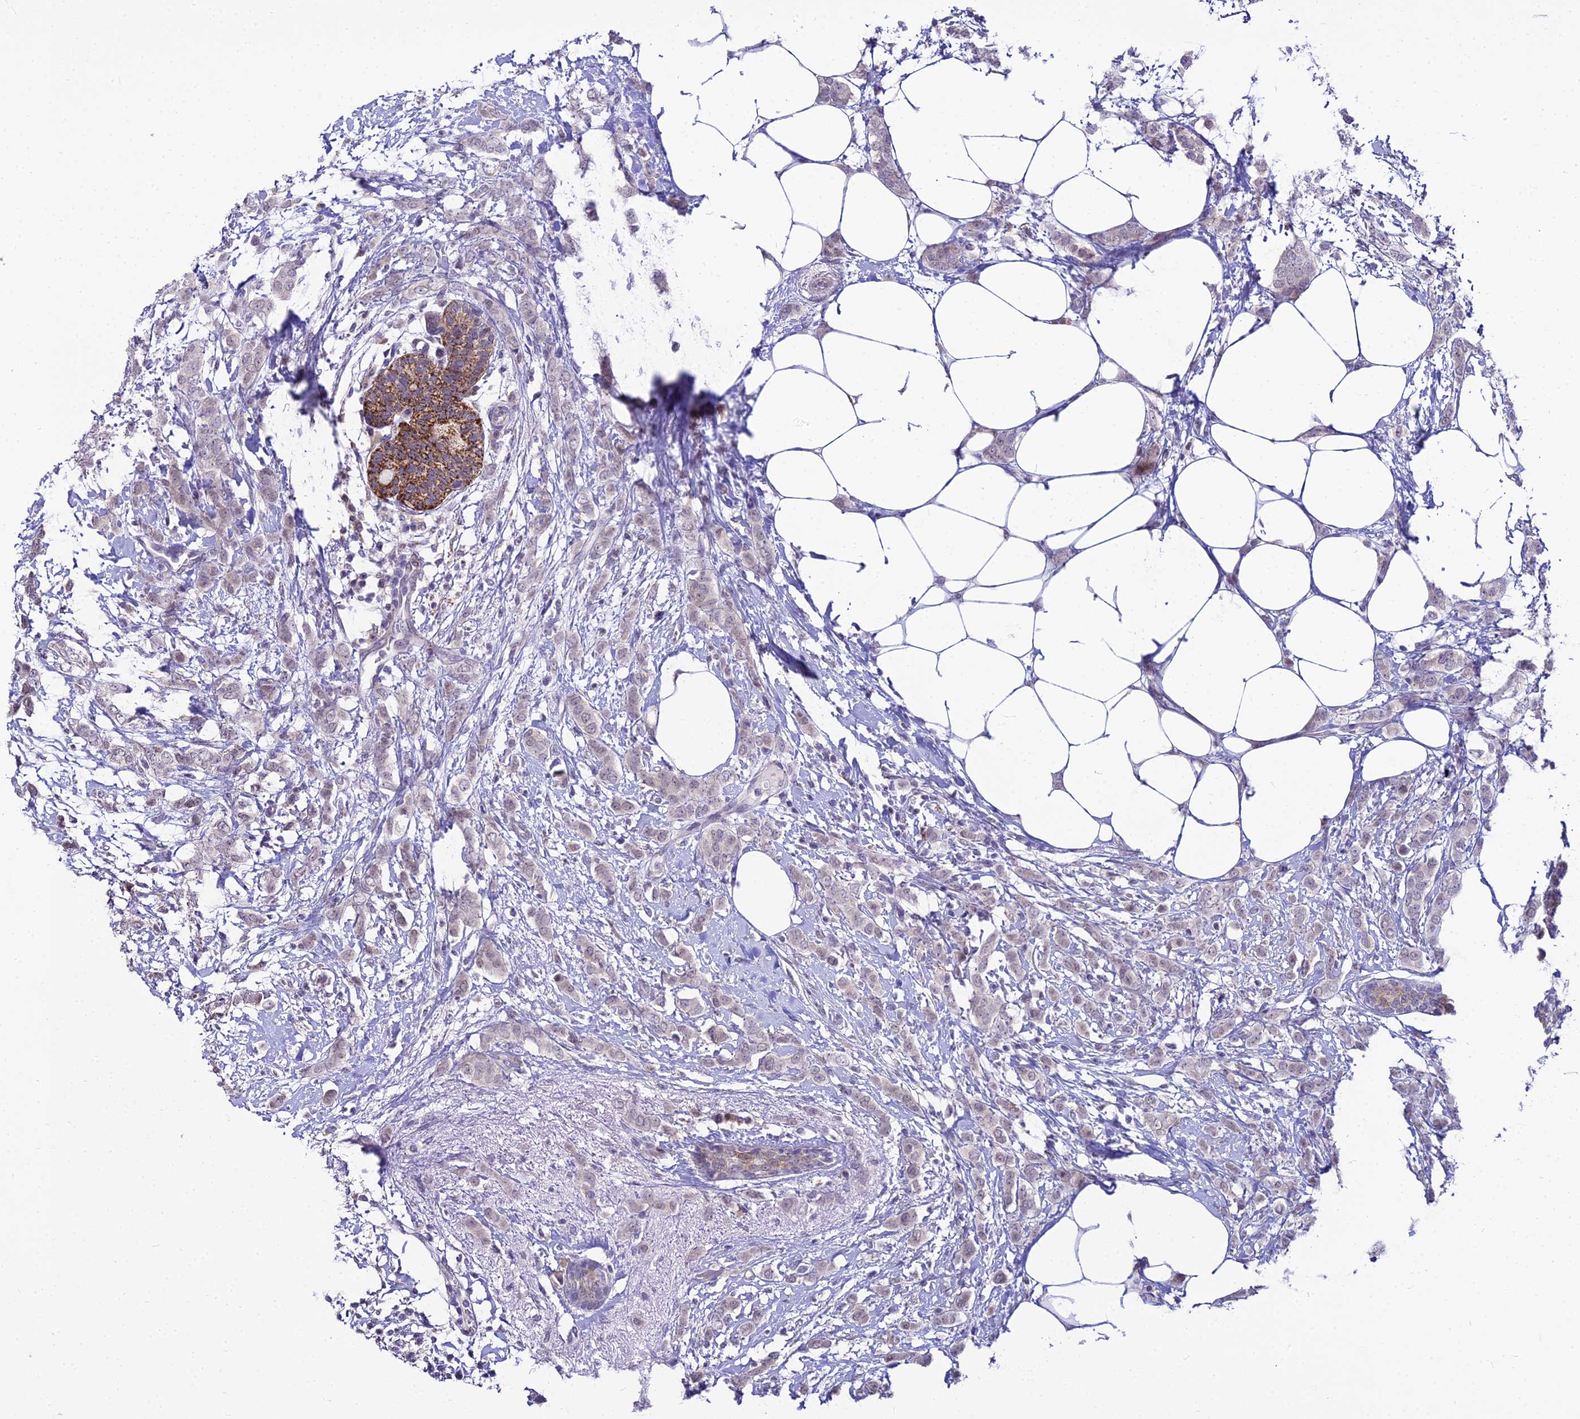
{"staining": {"intensity": "weak", "quantity": ">75%", "location": "nuclear"}, "tissue": "breast cancer", "cell_type": "Tumor cells", "image_type": "cancer", "snomed": [{"axis": "morphology", "description": "Duct carcinoma"}, {"axis": "topography", "description": "Breast"}], "caption": "This histopathology image displays immunohistochemistry (IHC) staining of human breast invasive ductal carcinoma, with low weak nuclear expression in about >75% of tumor cells.", "gene": "C6orf163", "patient": {"sex": "female", "age": 72}}